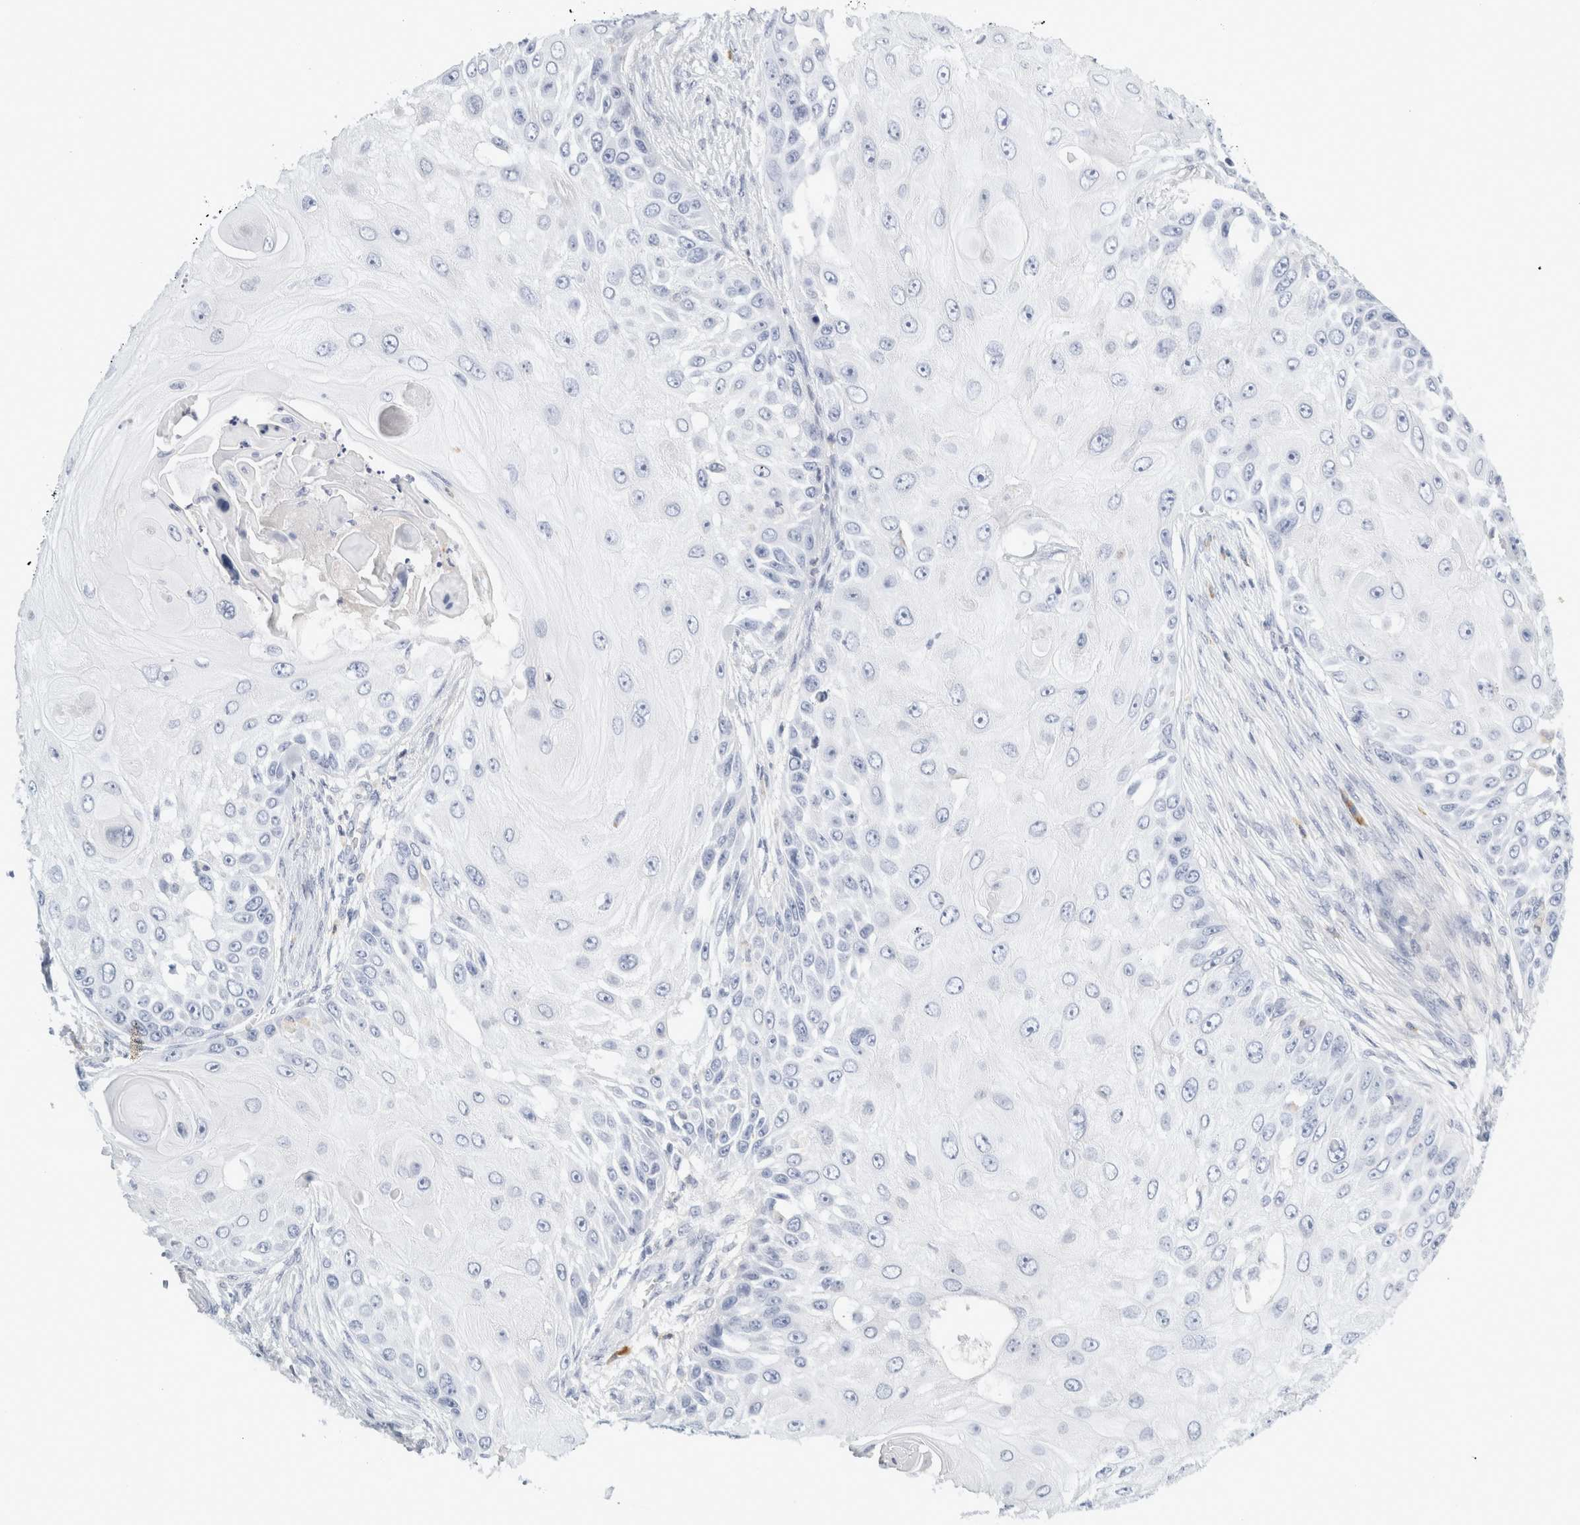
{"staining": {"intensity": "negative", "quantity": "none", "location": "none"}, "tissue": "skin cancer", "cell_type": "Tumor cells", "image_type": "cancer", "snomed": [{"axis": "morphology", "description": "Squamous cell carcinoma, NOS"}, {"axis": "topography", "description": "Skin"}], "caption": "Tumor cells show no significant expression in skin cancer (squamous cell carcinoma). Nuclei are stained in blue.", "gene": "FGL2", "patient": {"sex": "female", "age": 44}}